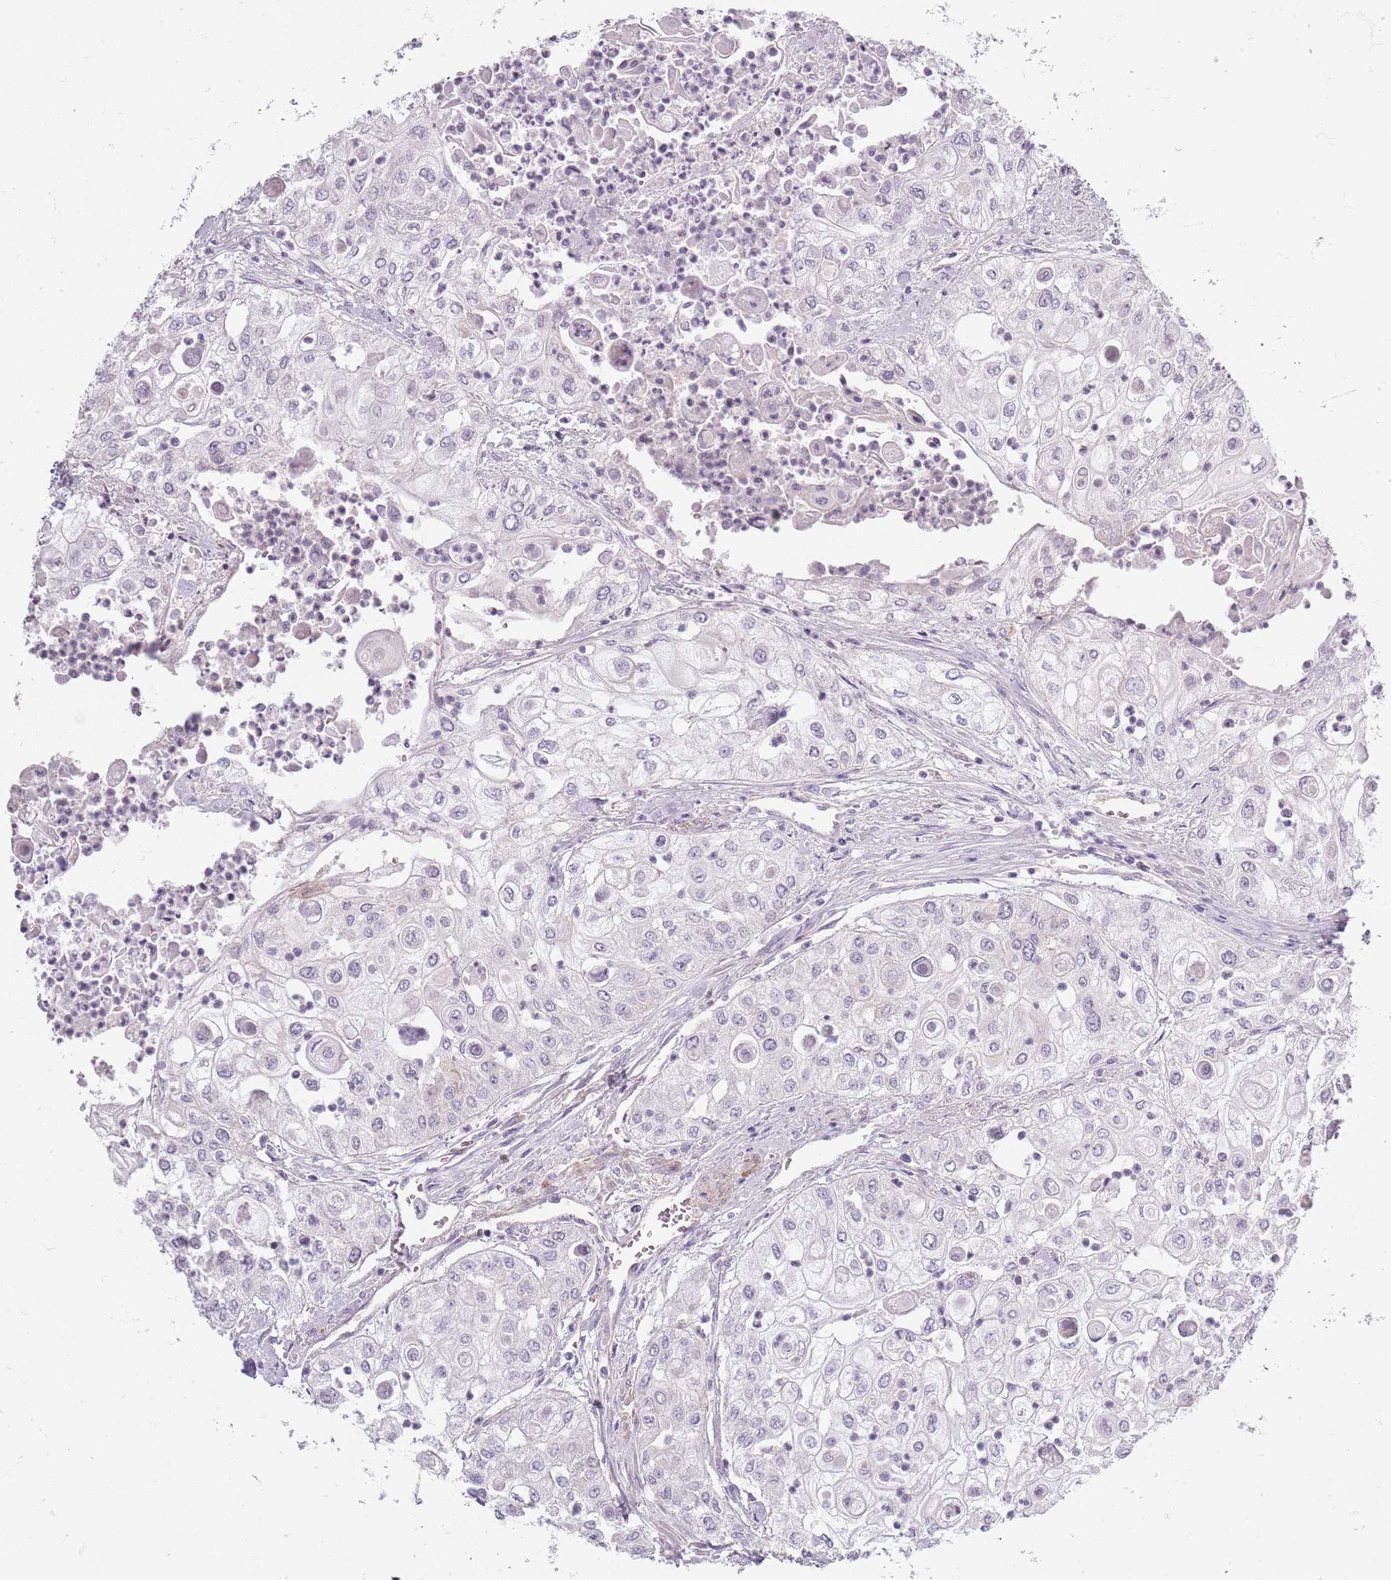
{"staining": {"intensity": "negative", "quantity": "none", "location": "none"}, "tissue": "urothelial cancer", "cell_type": "Tumor cells", "image_type": "cancer", "snomed": [{"axis": "morphology", "description": "Urothelial carcinoma, High grade"}, {"axis": "topography", "description": "Urinary bladder"}], "caption": "Protein analysis of high-grade urothelial carcinoma displays no significant positivity in tumor cells.", "gene": "SYNGR3", "patient": {"sex": "female", "age": 79}}